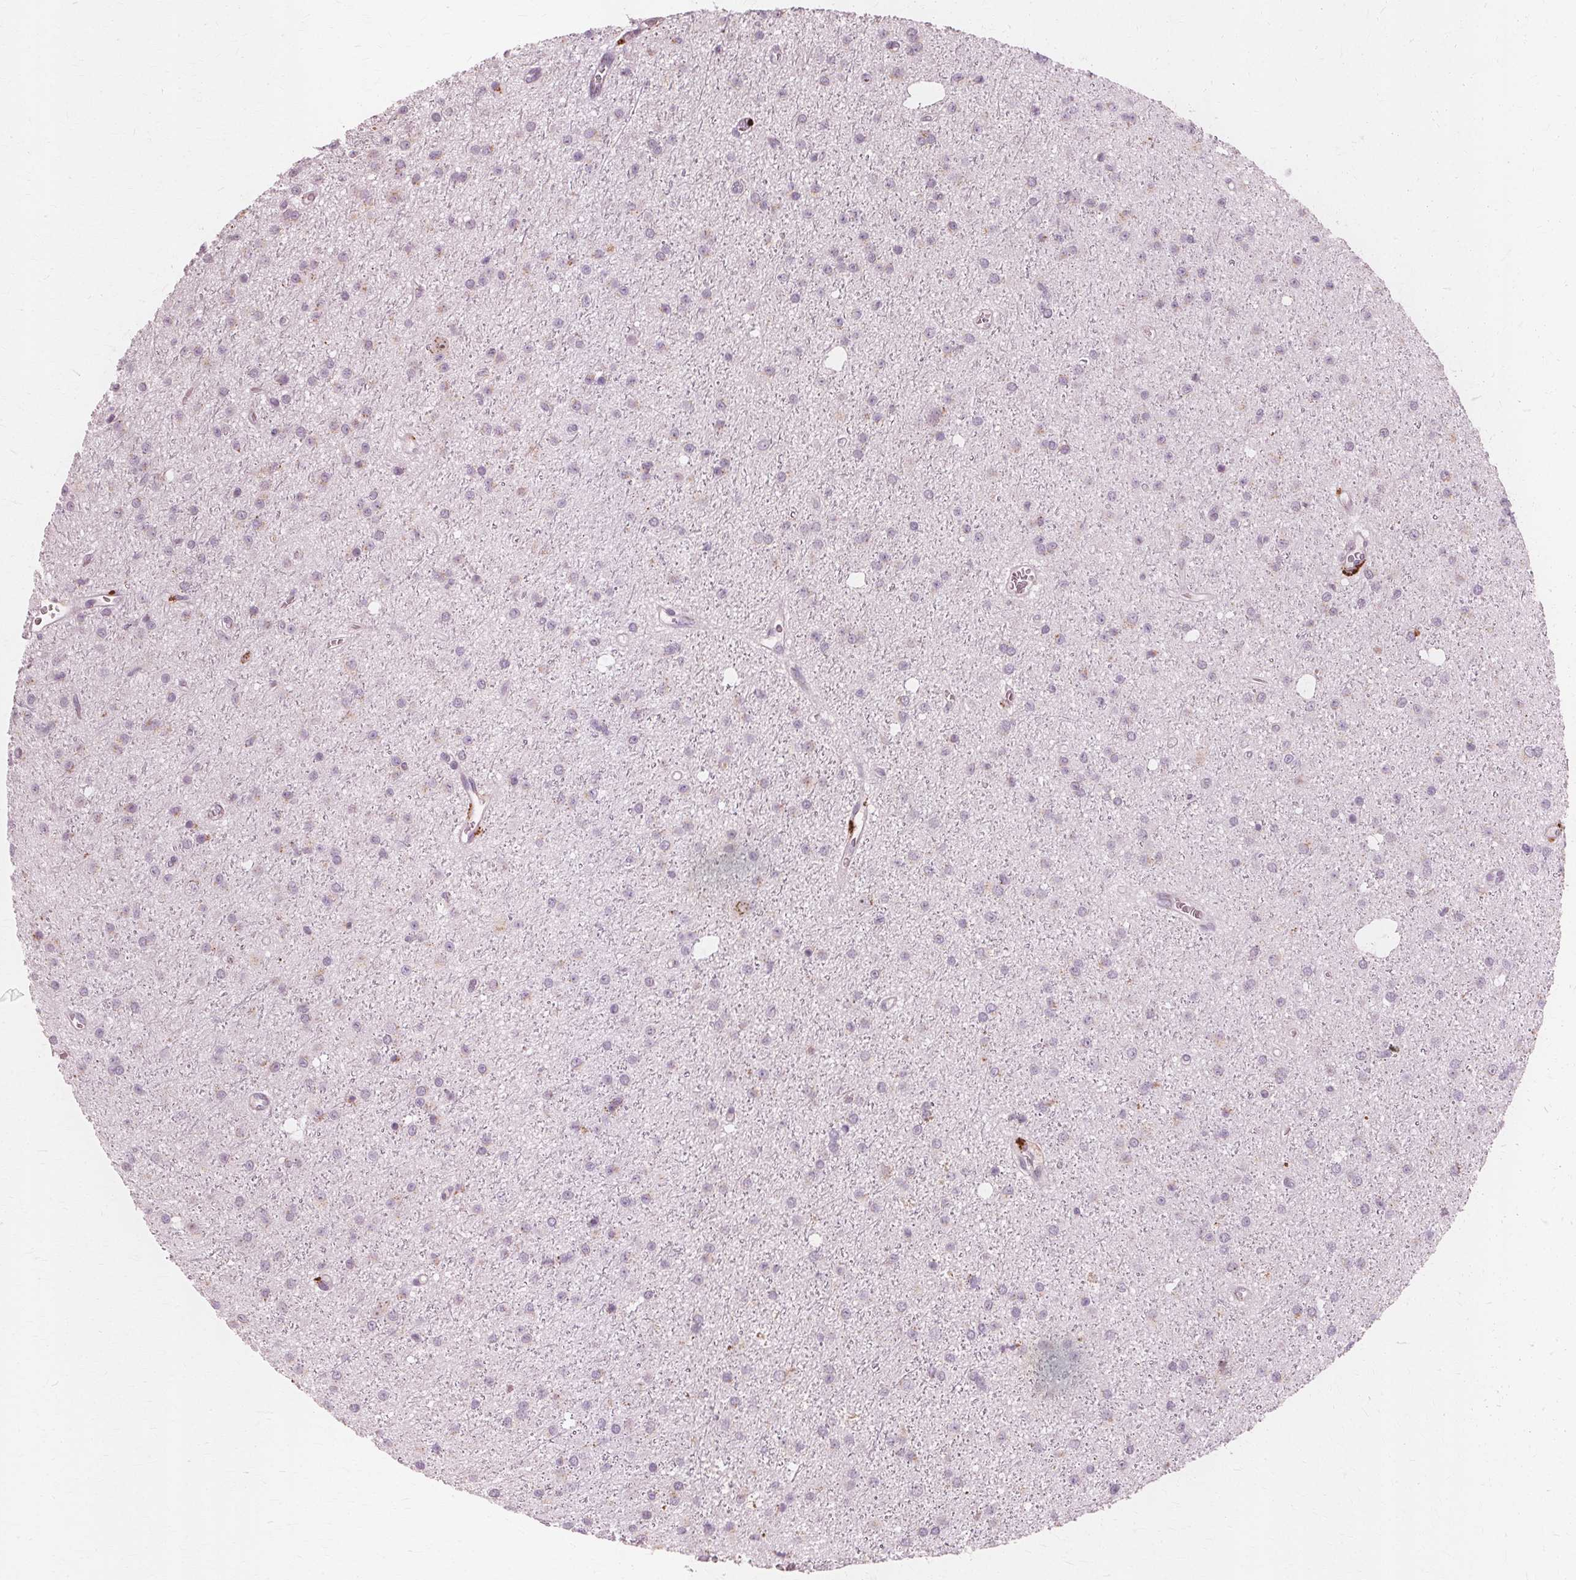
{"staining": {"intensity": "weak", "quantity": "<25%", "location": "cytoplasmic/membranous"}, "tissue": "glioma", "cell_type": "Tumor cells", "image_type": "cancer", "snomed": [{"axis": "morphology", "description": "Glioma, malignant, Low grade"}, {"axis": "topography", "description": "Brain"}], "caption": "Immunohistochemistry (IHC) photomicrograph of neoplastic tissue: human malignant glioma (low-grade) stained with DAB (3,3'-diaminobenzidine) shows no significant protein staining in tumor cells.", "gene": "DNASE2", "patient": {"sex": "male", "age": 27}}